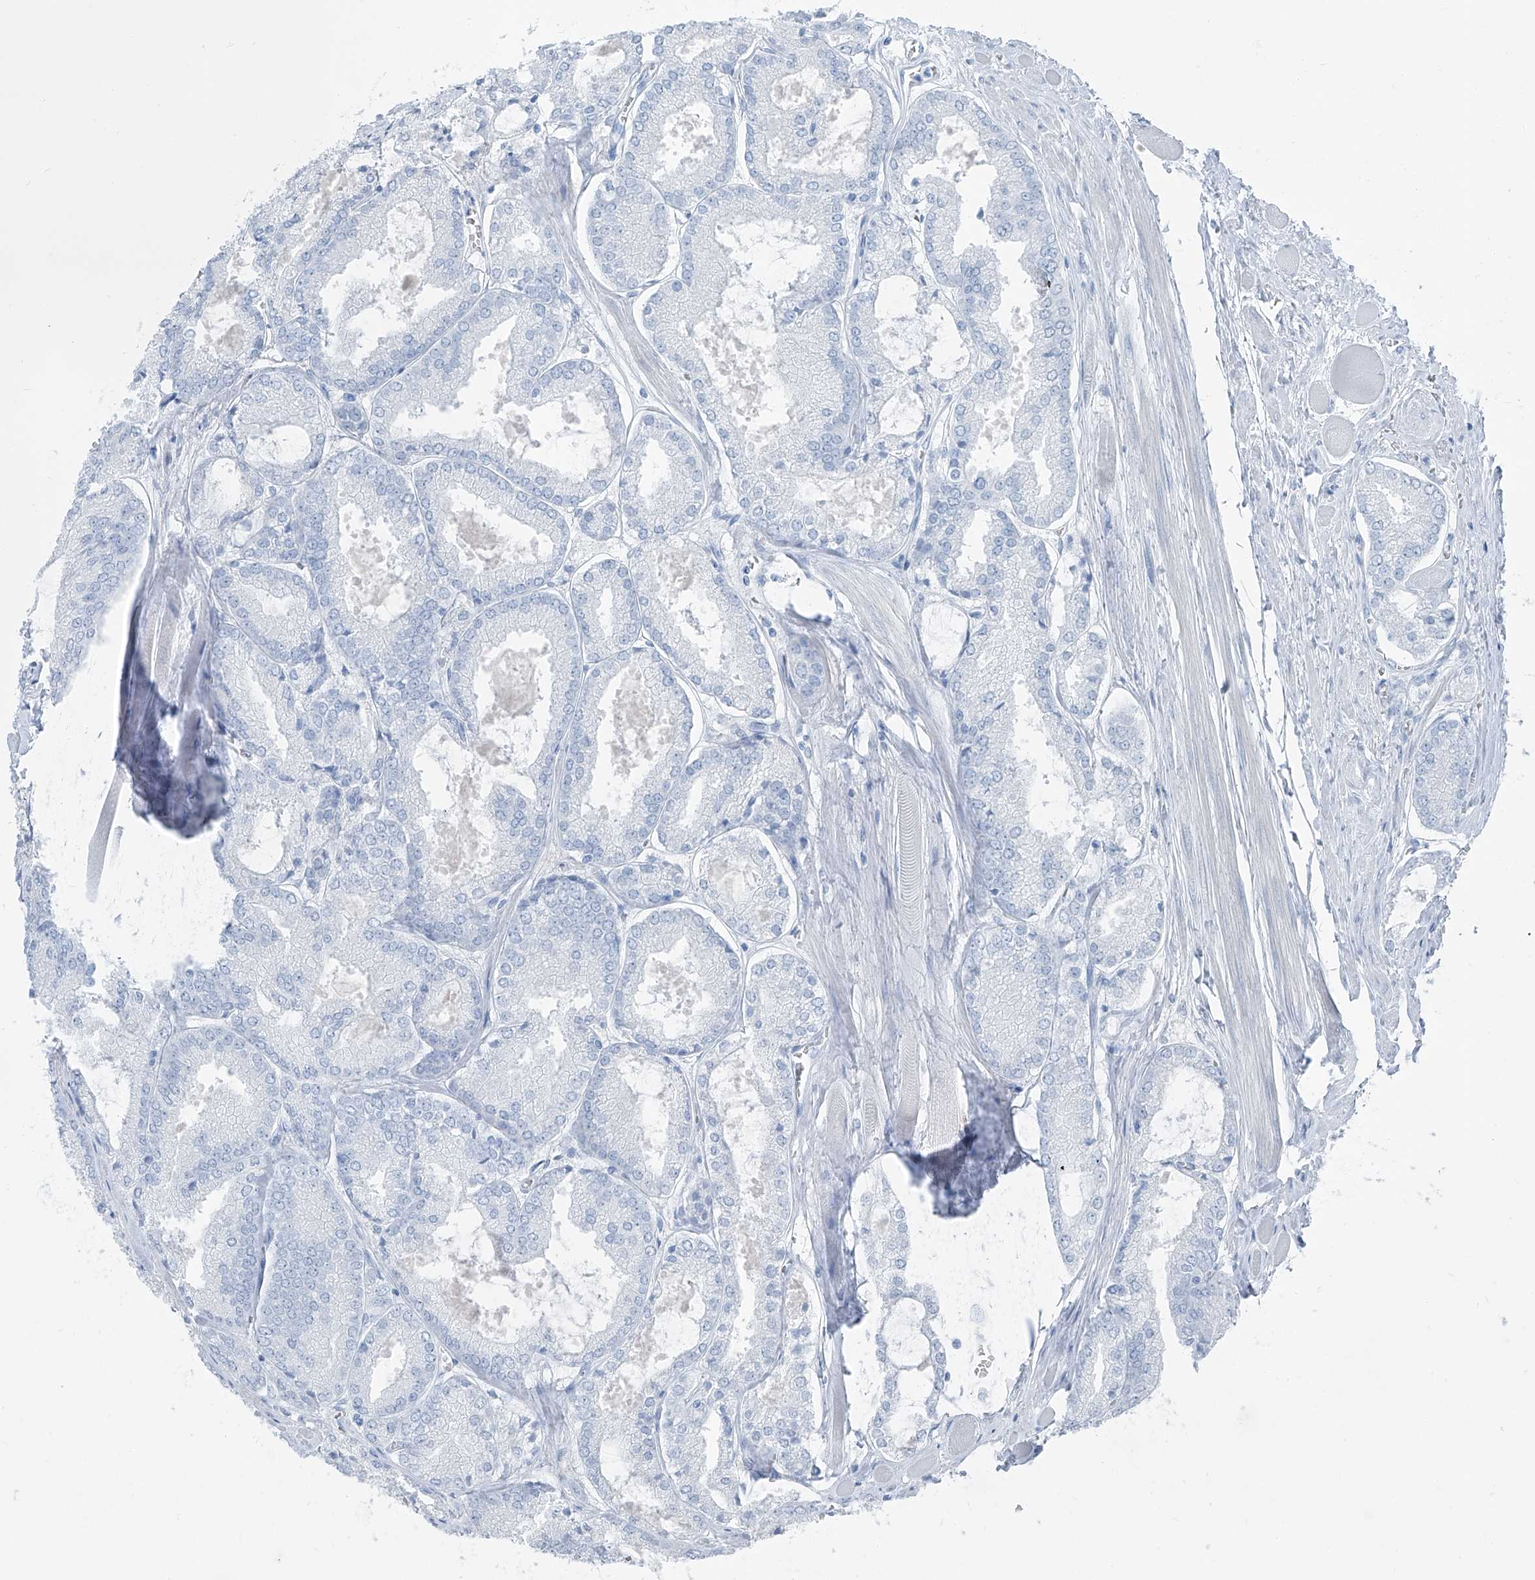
{"staining": {"intensity": "negative", "quantity": "none", "location": "none"}, "tissue": "prostate cancer", "cell_type": "Tumor cells", "image_type": "cancer", "snomed": [{"axis": "morphology", "description": "Adenocarcinoma, Low grade"}, {"axis": "topography", "description": "Prostate"}], "caption": "Immunohistochemistry of prostate low-grade adenocarcinoma displays no positivity in tumor cells. (IHC, brightfield microscopy, high magnification).", "gene": "RGN", "patient": {"sex": "male", "age": 67}}